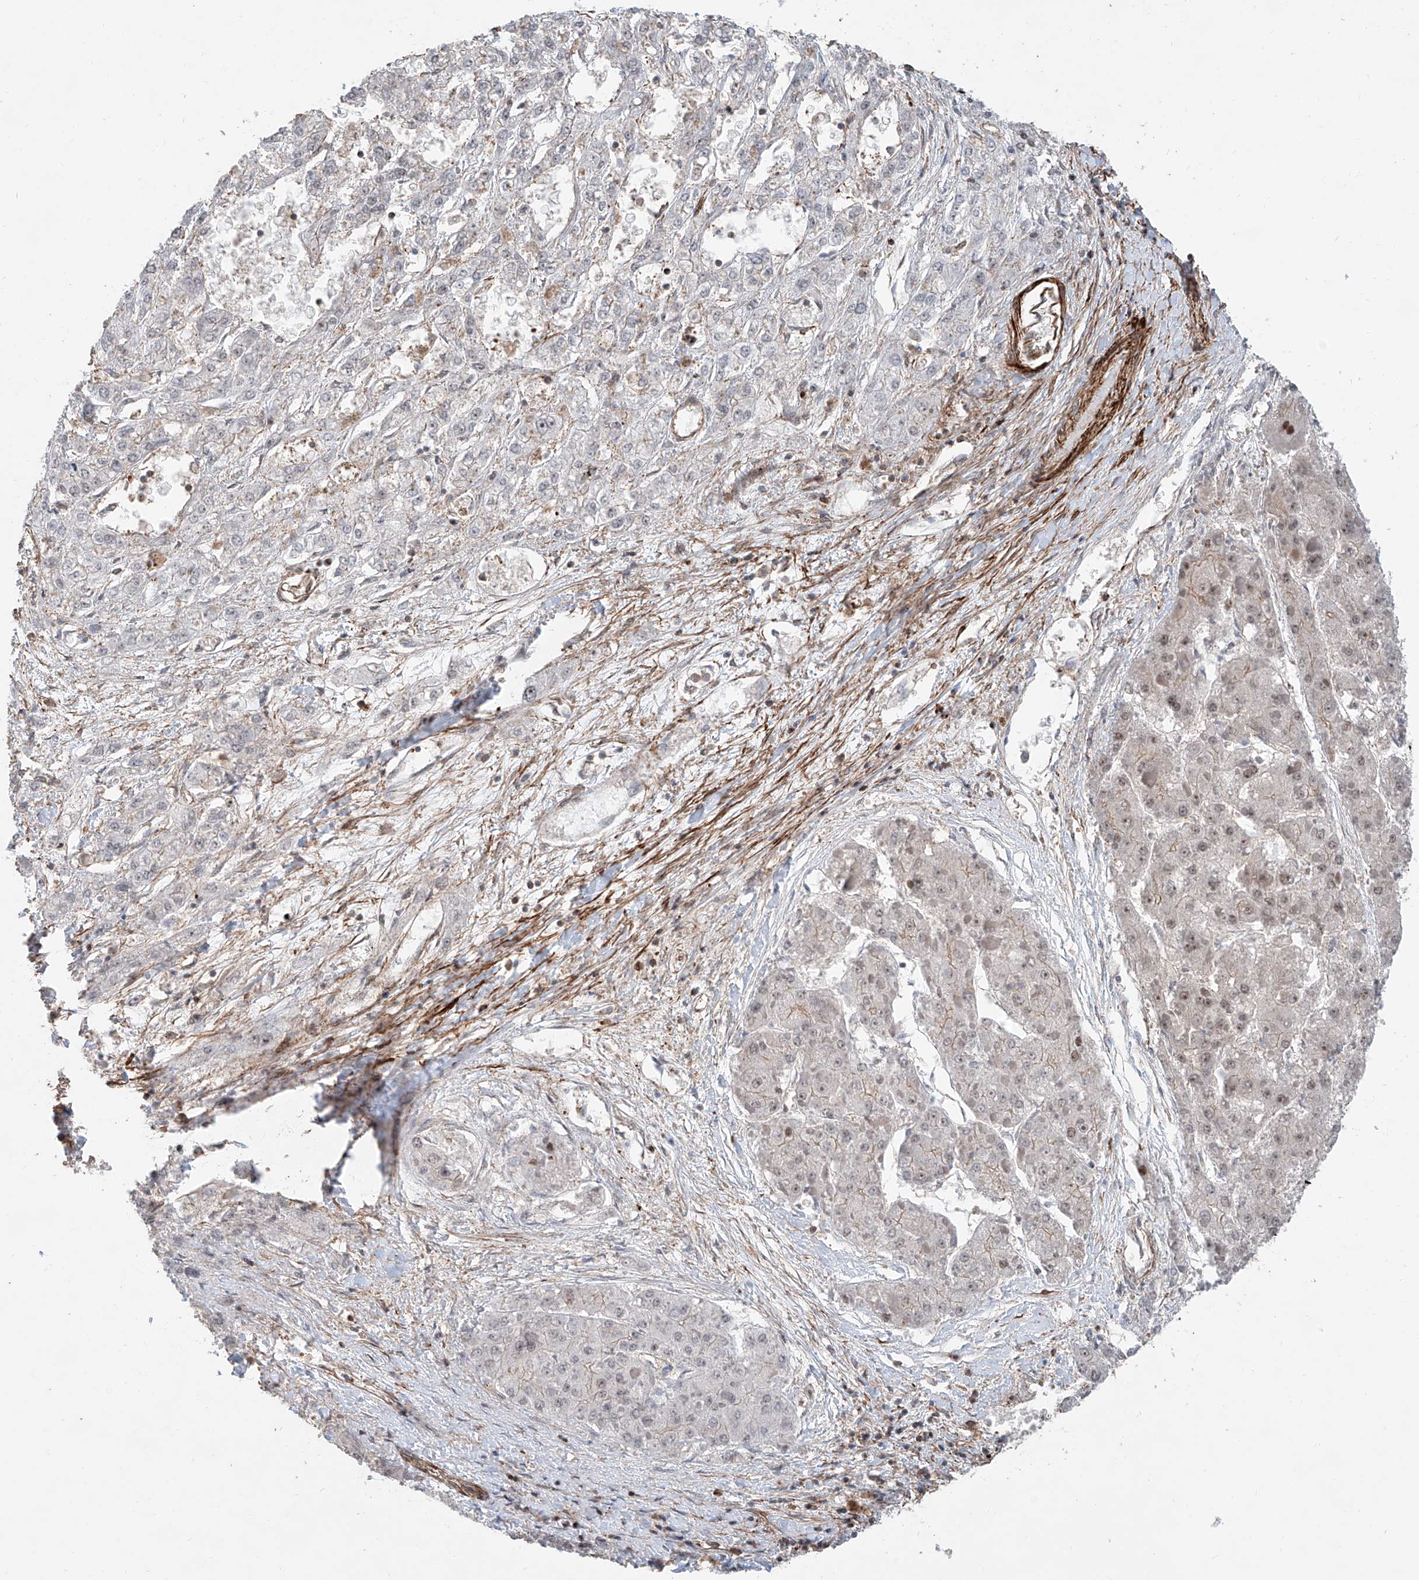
{"staining": {"intensity": "weak", "quantity": "<25%", "location": "nuclear"}, "tissue": "liver cancer", "cell_type": "Tumor cells", "image_type": "cancer", "snomed": [{"axis": "morphology", "description": "Carcinoma, Hepatocellular, NOS"}, {"axis": "topography", "description": "Liver"}], "caption": "An image of liver cancer stained for a protein exhibits no brown staining in tumor cells. The staining was performed using DAB (3,3'-diaminobenzidine) to visualize the protein expression in brown, while the nuclei were stained in blue with hematoxylin (Magnification: 20x).", "gene": "SDE2", "patient": {"sex": "female", "age": 73}}